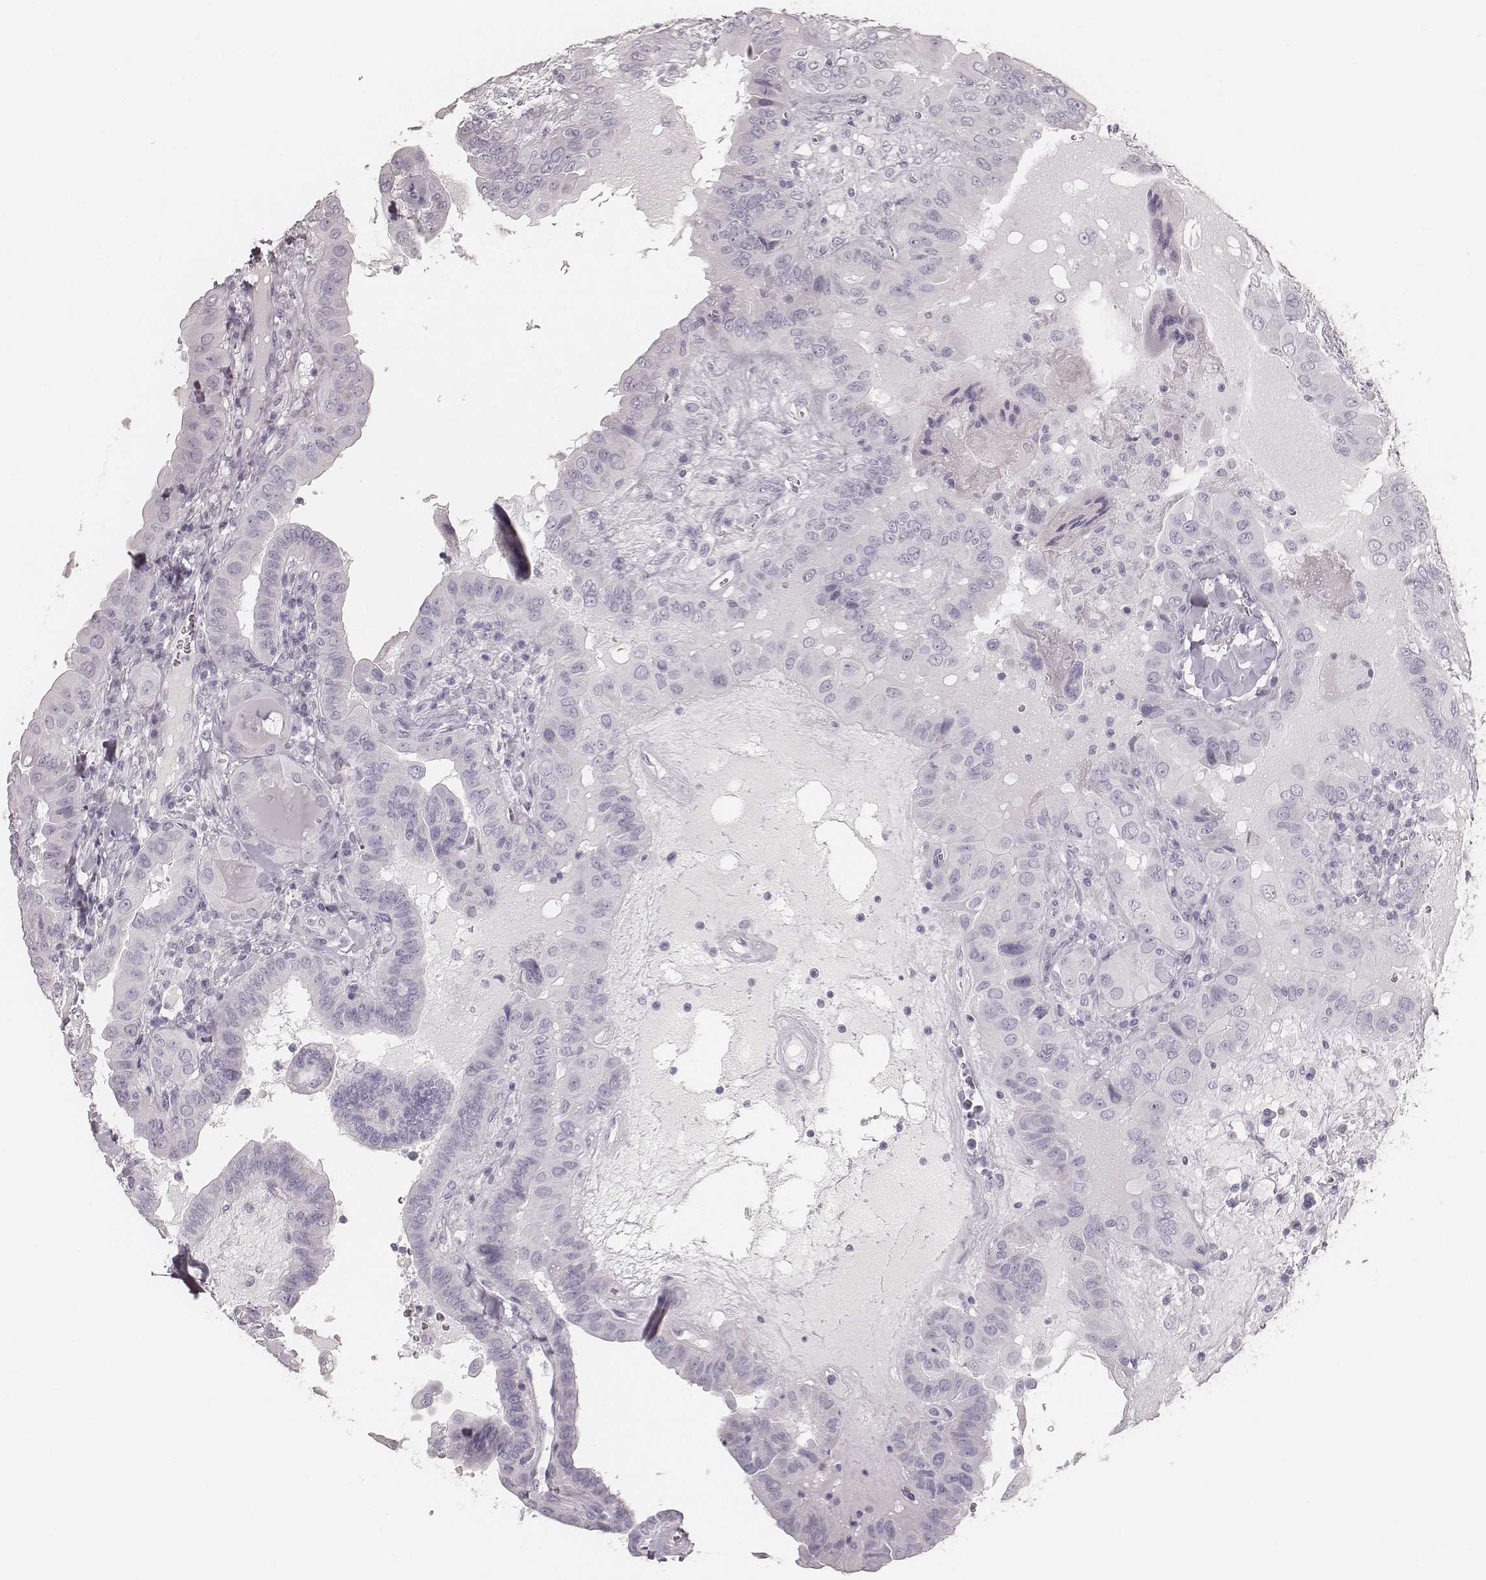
{"staining": {"intensity": "negative", "quantity": "none", "location": "none"}, "tissue": "thyroid cancer", "cell_type": "Tumor cells", "image_type": "cancer", "snomed": [{"axis": "morphology", "description": "Papillary adenocarcinoma, NOS"}, {"axis": "topography", "description": "Thyroid gland"}], "caption": "Protein analysis of thyroid cancer (papillary adenocarcinoma) exhibits no significant positivity in tumor cells.", "gene": "KRT82", "patient": {"sex": "female", "age": 37}}